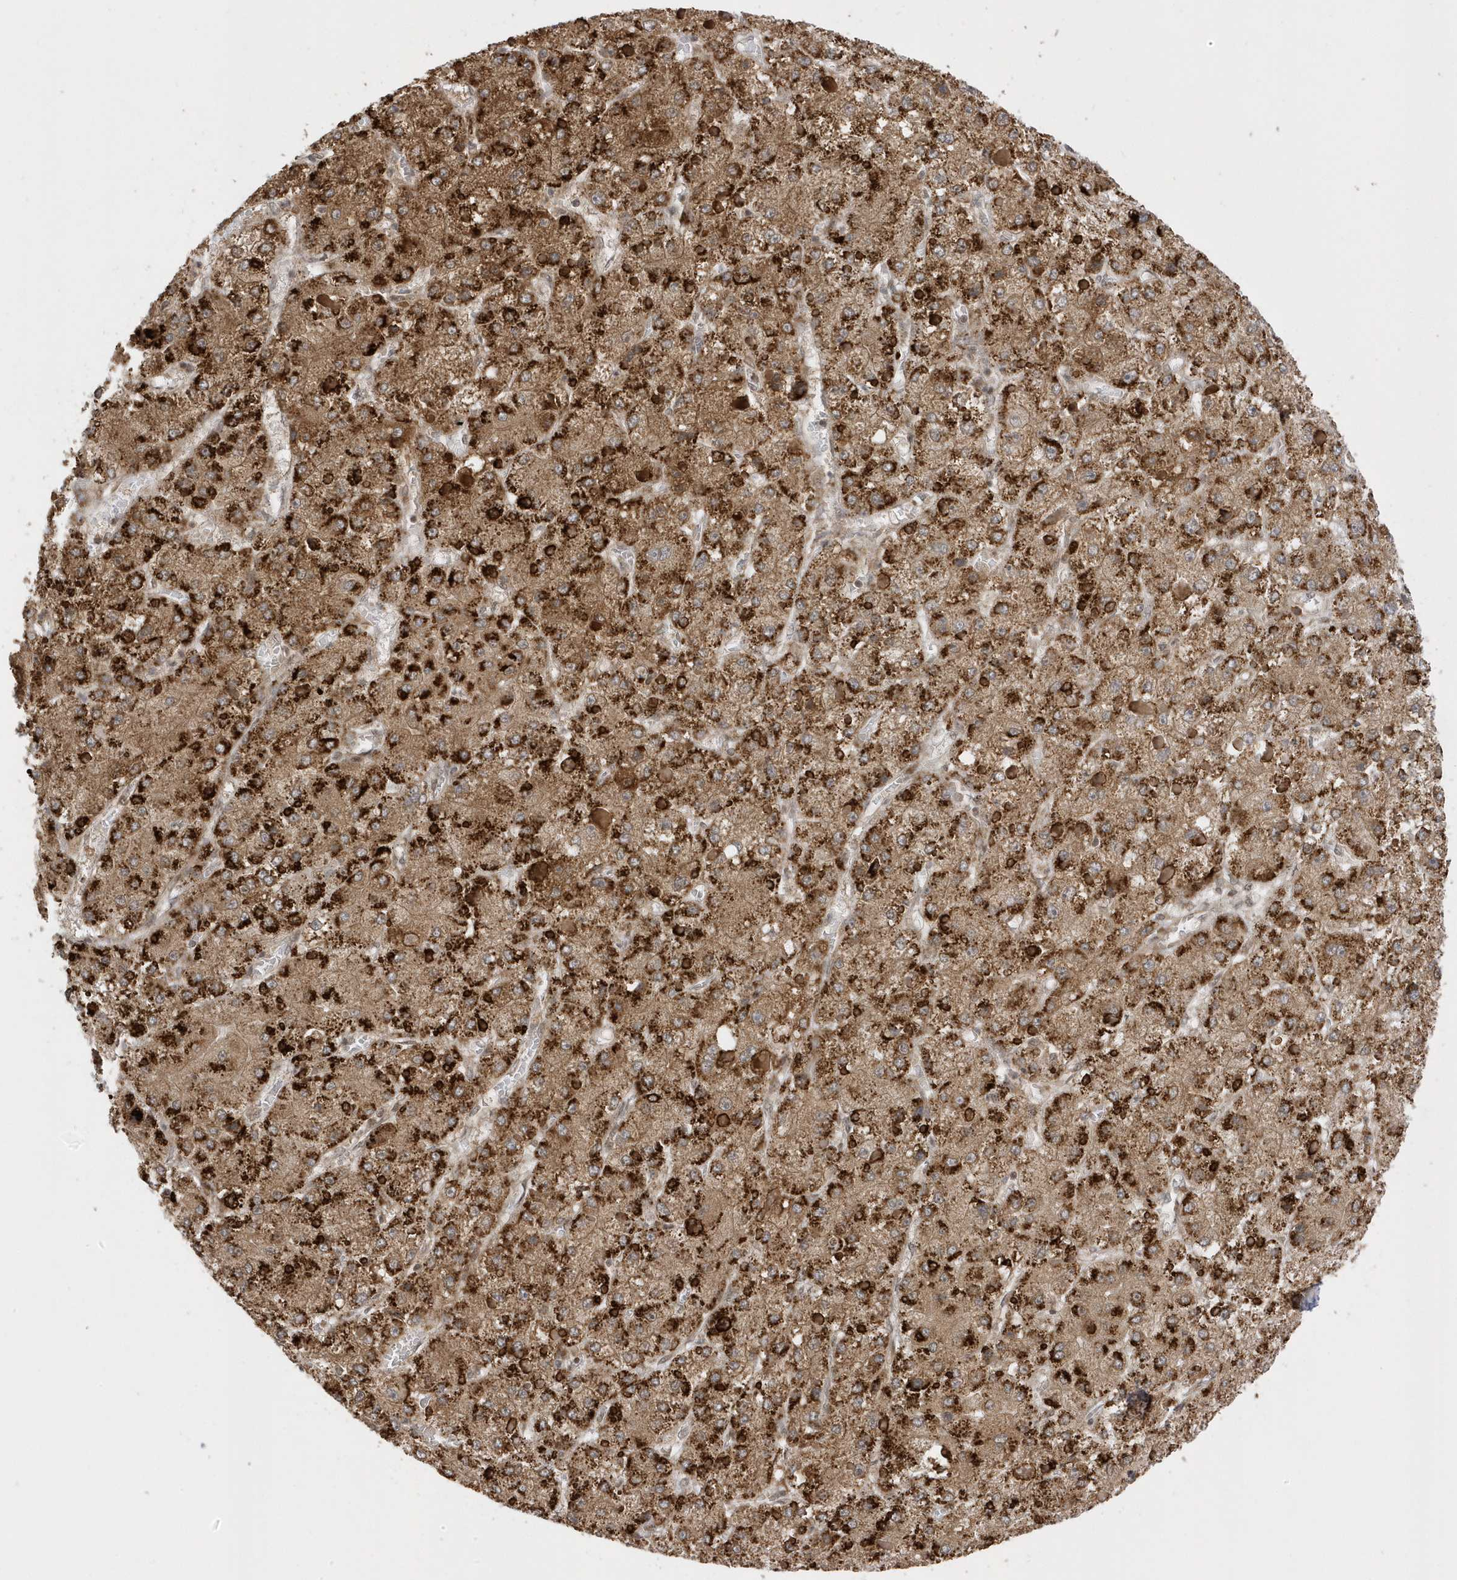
{"staining": {"intensity": "strong", "quantity": ">75%", "location": "cytoplasmic/membranous"}, "tissue": "liver cancer", "cell_type": "Tumor cells", "image_type": "cancer", "snomed": [{"axis": "morphology", "description": "Carcinoma, Hepatocellular, NOS"}, {"axis": "topography", "description": "Liver"}], "caption": "Immunohistochemistry (IHC) histopathology image of neoplastic tissue: human liver cancer (hepatocellular carcinoma) stained using immunohistochemistry (IHC) demonstrates high levels of strong protein expression localized specifically in the cytoplasmic/membranous of tumor cells, appearing as a cytoplasmic/membranous brown color.", "gene": "METTL21A", "patient": {"sex": "female", "age": 73}}